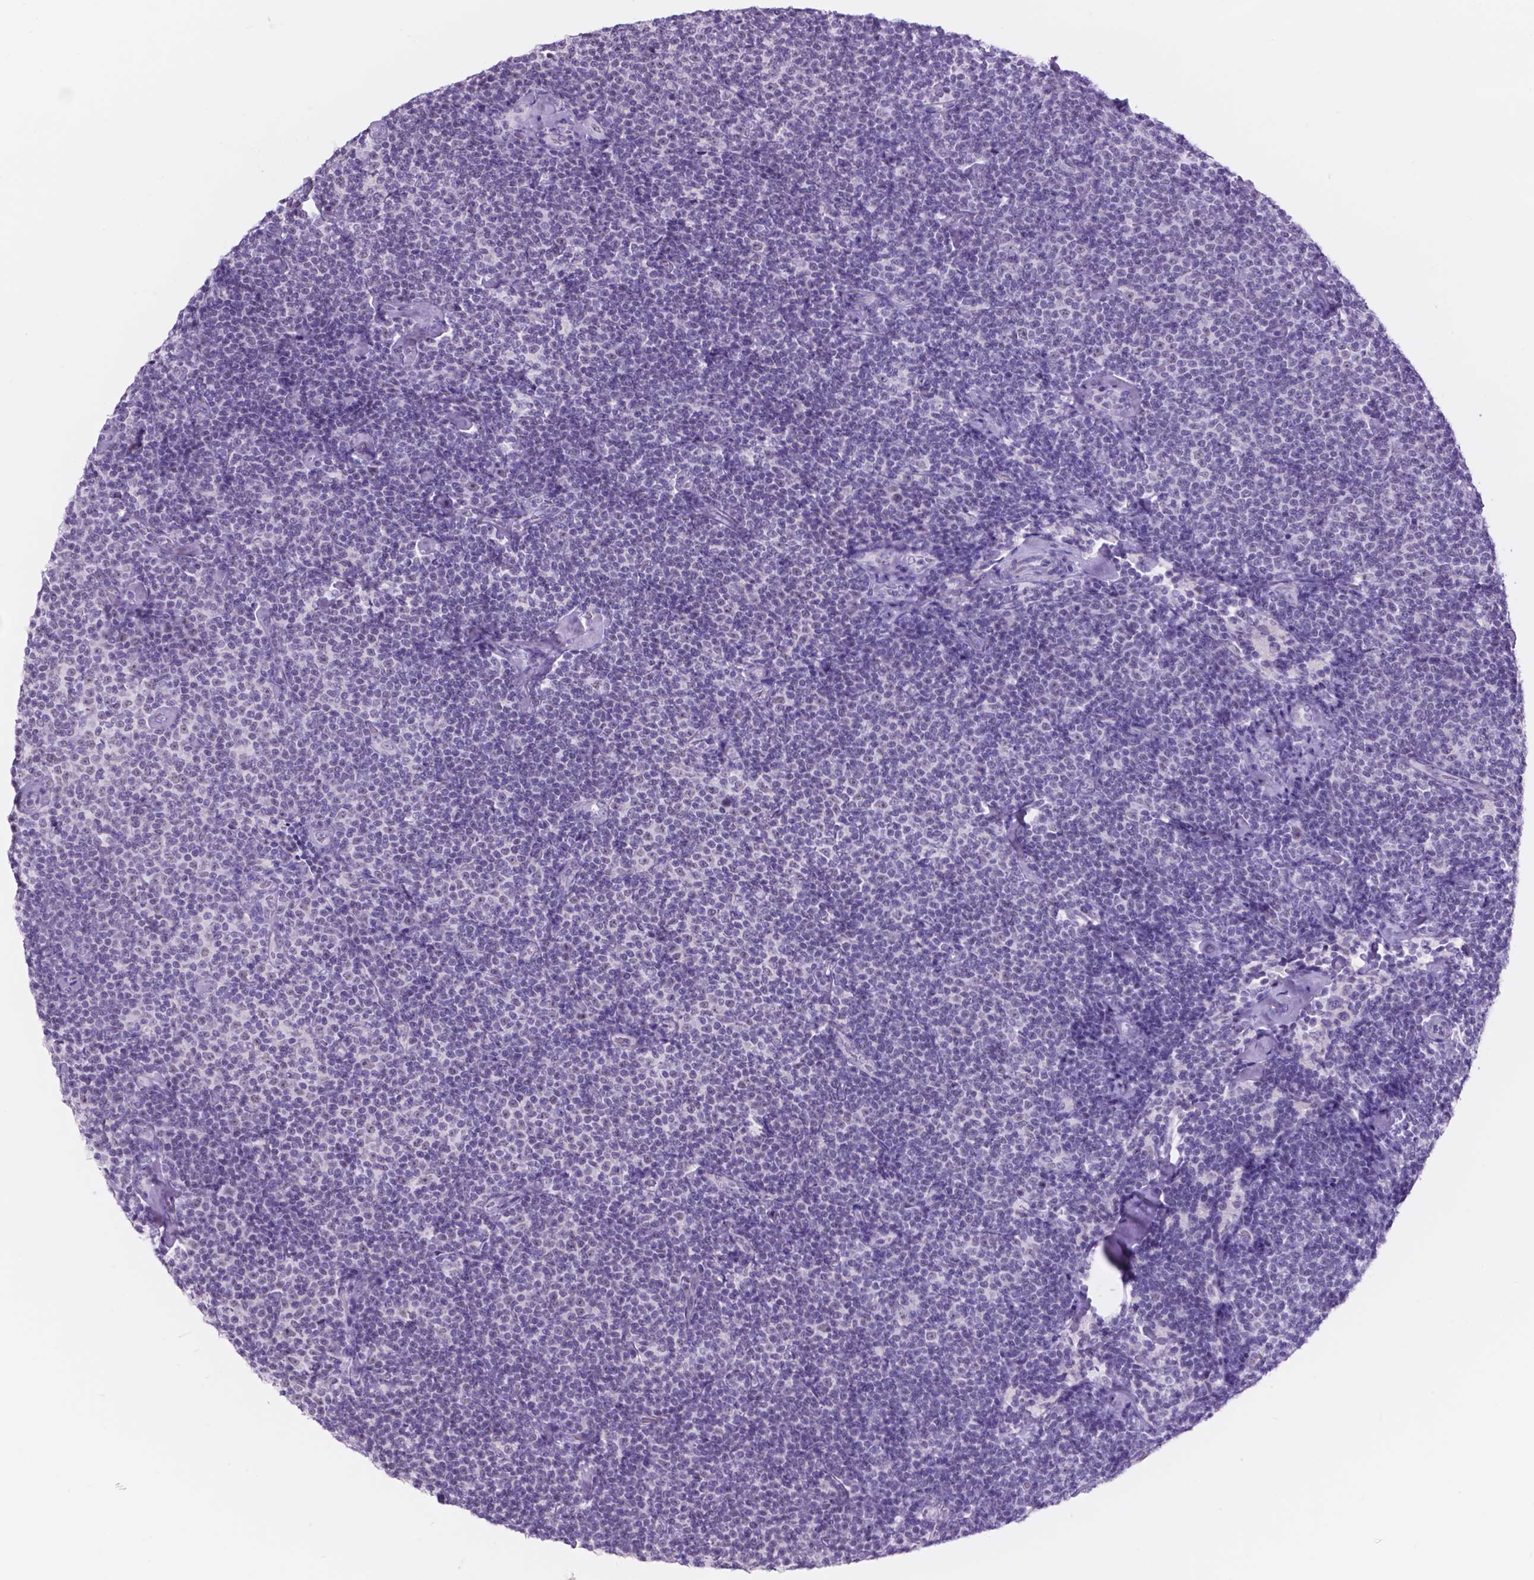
{"staining": {"intensity": "negative", "quantity": "none", "location": "none"}, "tissue": "lymphoma", "cell_type": "Tumor cells", "image_type": "cancer", "snomed": [{"axis": "morphology", "description": "Malignant lymphoma, non-Hodgkin's type, Low grade"}, {"axis": "topography", "description": "Lymph node"}], "caption": "Immunohistochemical staining of low-grade malignant lymphoma, non-Hodgkin's type exhibits no significant expression in tumor cells.", "gene": "DCC", "patient": {"sex": "male", "age": 81}}